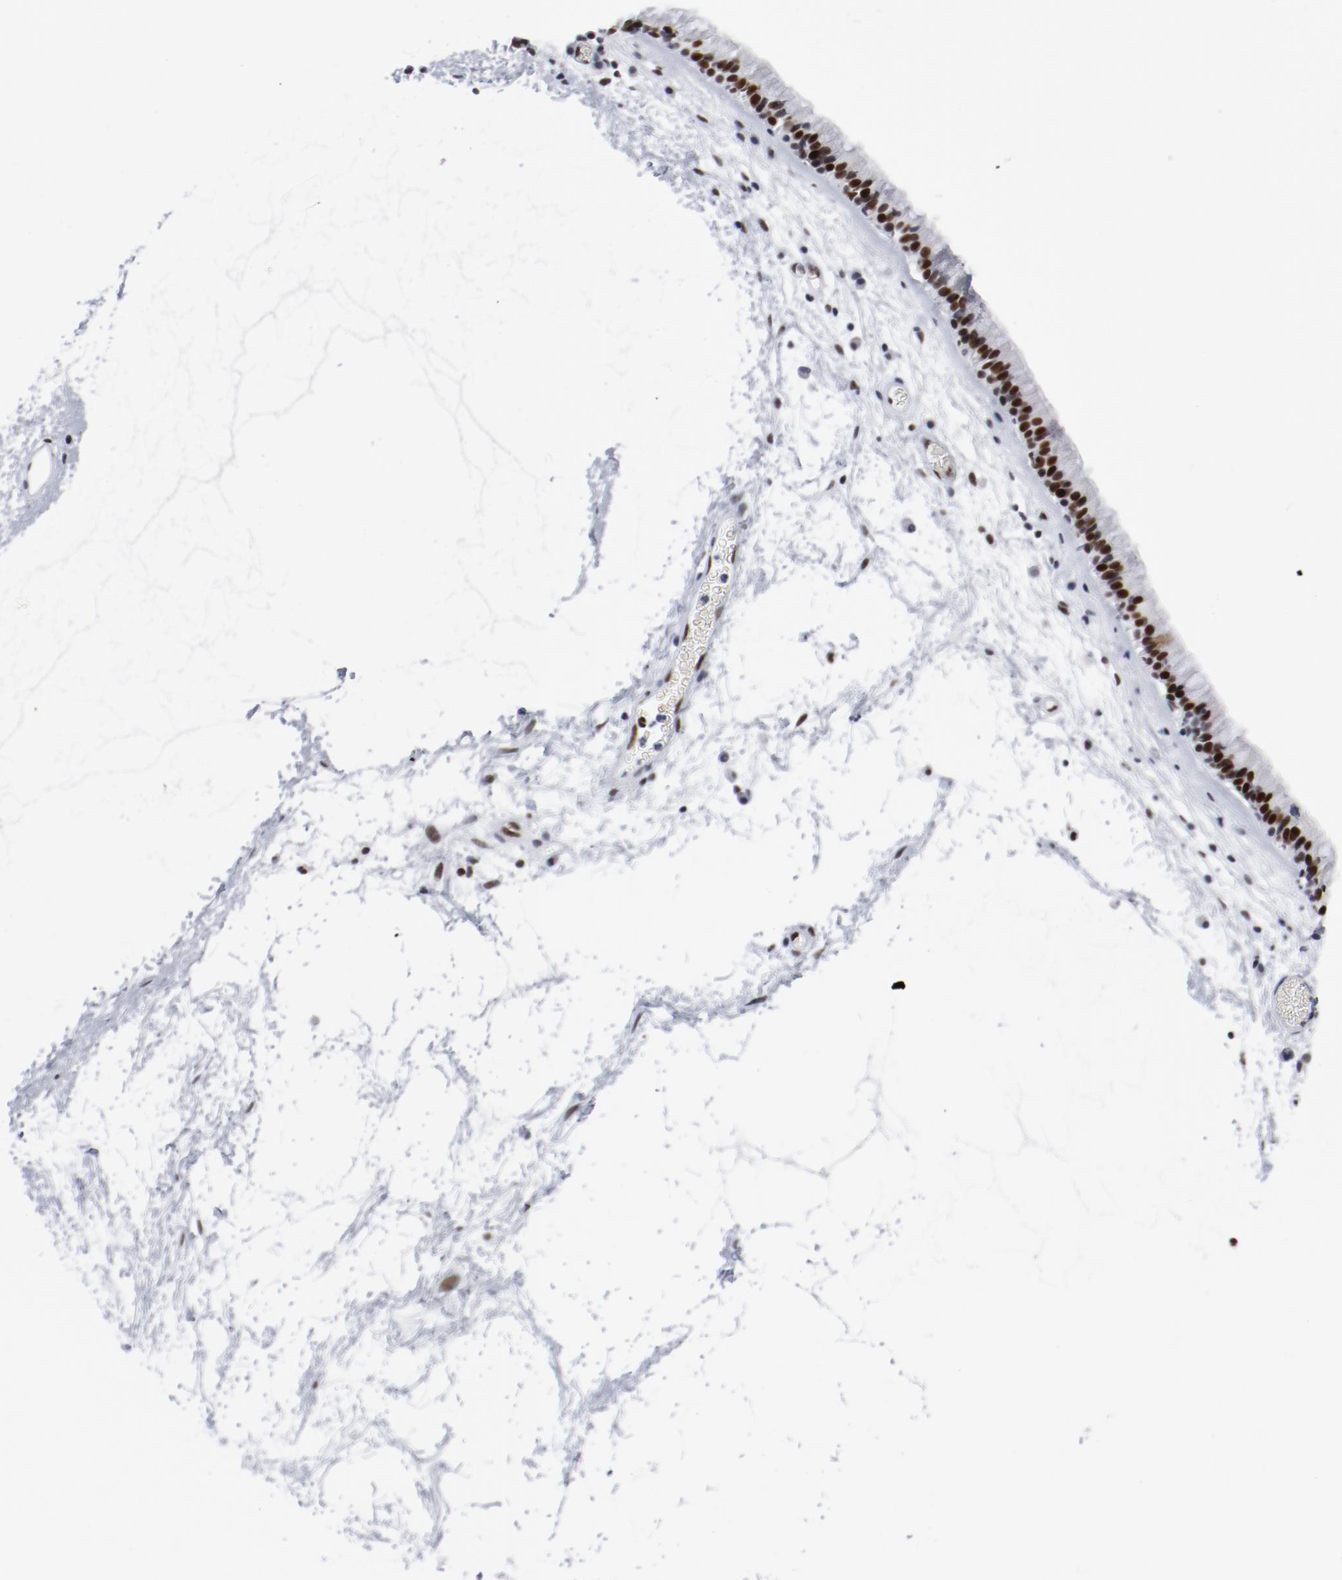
{"staining": {"intensity": "strong", "quantity": ">75%", "location": "nuclear"}, "tissue": "nasopharynx", "cell_type": "Respiratory epithelial cells", "image_type": "normal", "snomed": [{"axis": "morphology", "description": "Normal tissue, NOS"}, {"axis": "morphology", "description": "Inflammation, NOS"}, {"axis": "topography", "description": "Nasopharynx"}], "caption": "The micrograph exhibits immunohistochemical staining of unremarkable nasopharynx. There is strong nuclear expression is seen in about >75% of respiratory epithelial cells. The protein is stained brown, and the nuclei are stained in blue (DAB IHC with brightfield microscopy, high magnification).", "gene": "POLD1", "patient": {"sex": "male", "age": 48}}